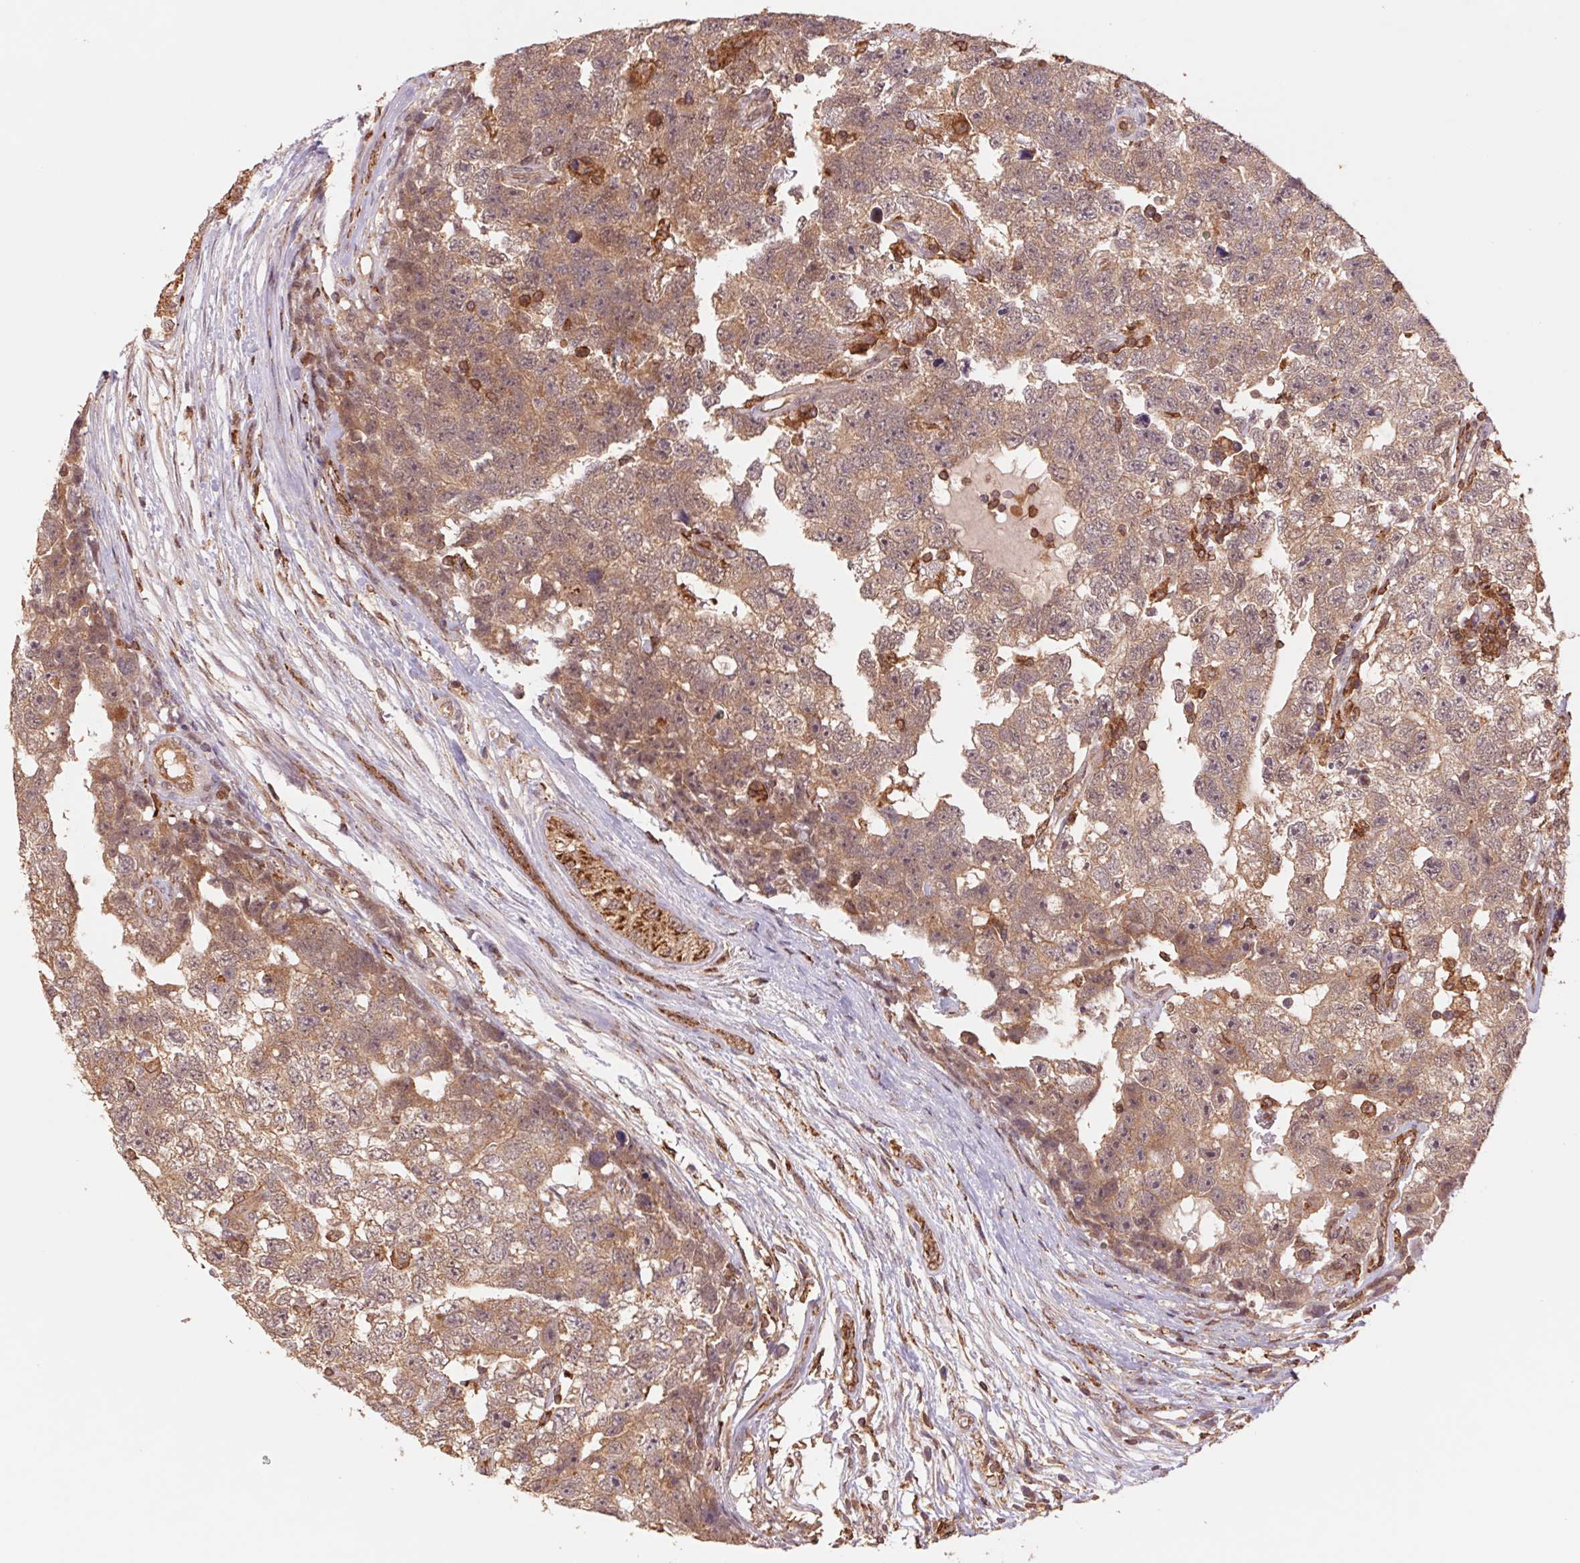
{"staining": {"intensity": "moderate", "quantity": ">75%", "location": "cytoplasmic/membranous"}, "tissue": "testis cancer", "cell_type": "Tumor cells", "image_type": "cancer", "snomed": [{"axis": "morphology", "description": "Carcinoma, Embryonal, NOS"}, {"axis": "topography", "description": "Testis"}], "caption": "High-magnification brightfield microscopy of testis cancer (embryonal carcinoma) stained with DAB (3,3'-diaminobenzidine) (brown) and counterstained with hematoxylin (blue). tumor cells exhibit moderate cytoplasmic/membranous positivity is appreciated in about>75% of cells.", "gene": "URM1", "patient": {"sex": "male", "age": 22}}